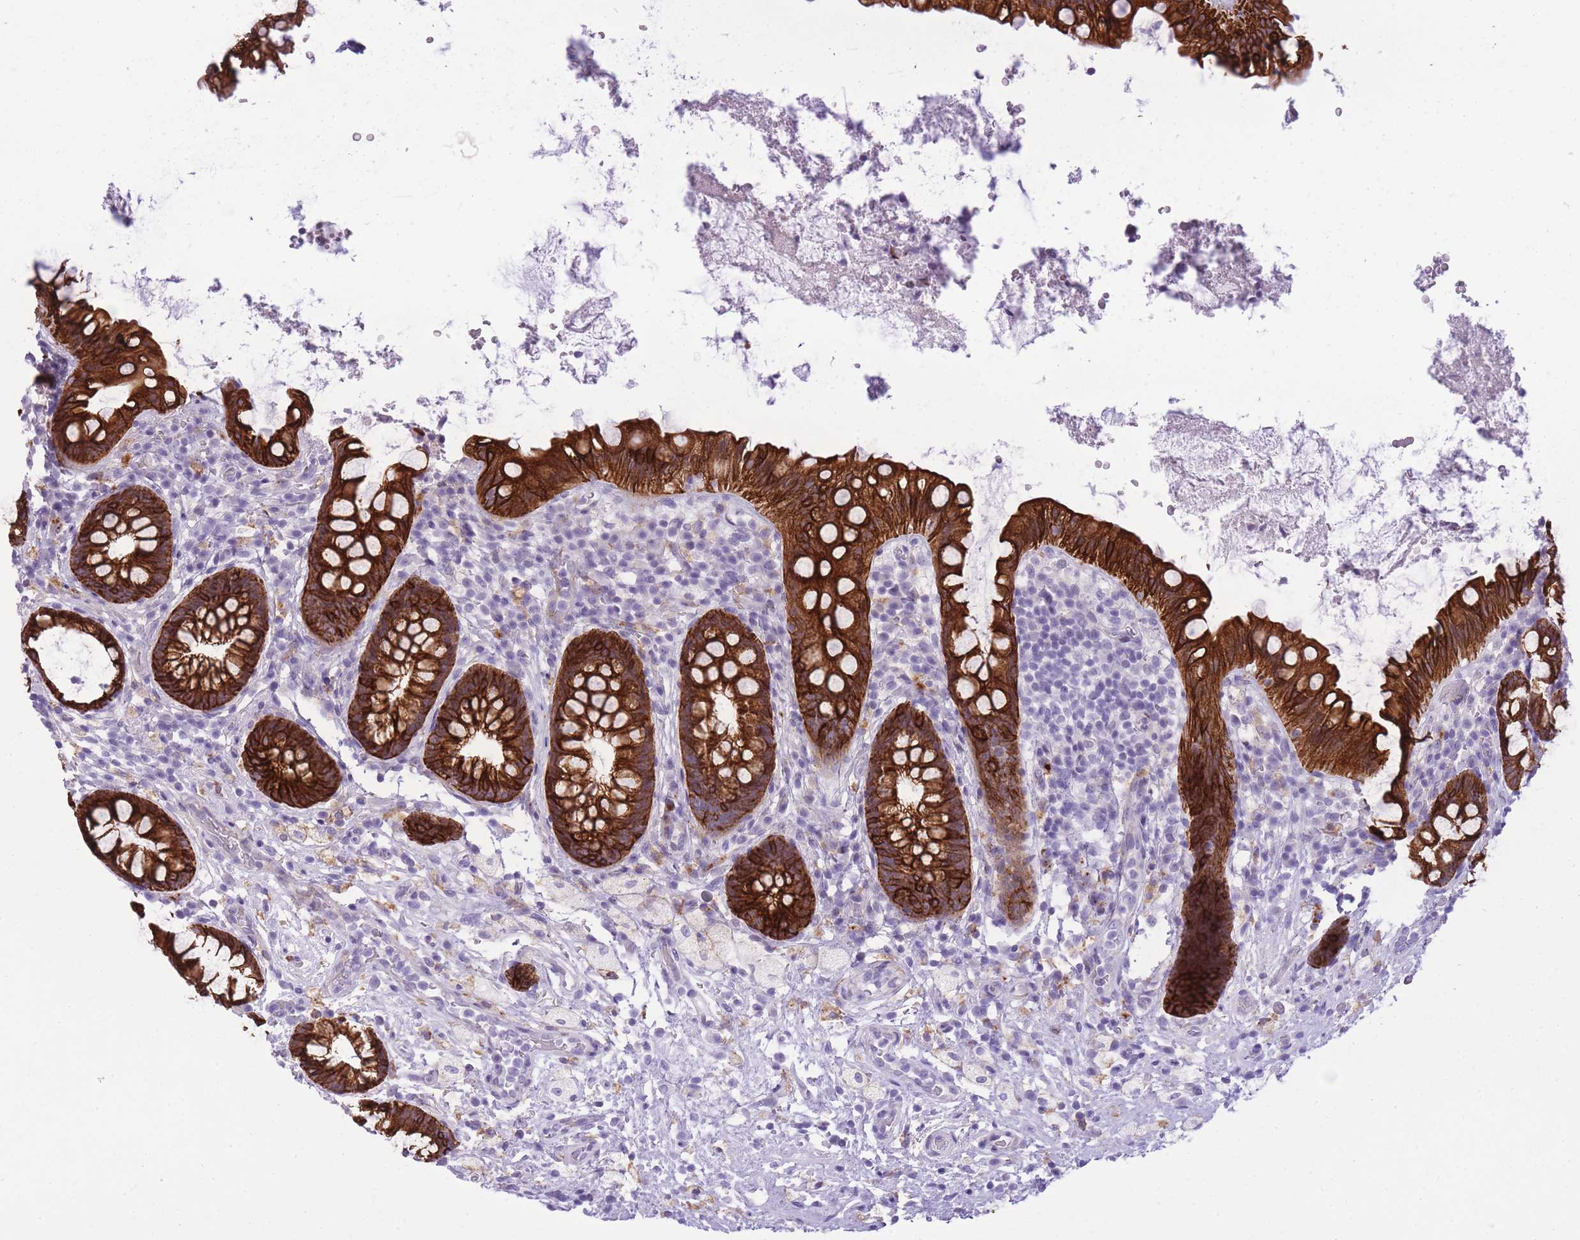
{"staining": {"intensity": "strong", "quantity": ">75%", "location": "cytoplasmic/membranous"}, "tissue": "rectum", "cell_type": "Glandular cells", "image_type": "normal", "snomed": [{"axis": "morphology", "description": "Normal tissue, NOS"}, {"axis": "topography", "description": "Rectum"}, {"axis": "topography", "description": "Peripheral nerve tissue"}], "caption": "The micrograph reveals staining of benign rectum, revealing strong cytoplasmic/membranous protein expression (brown color) within glandular cells.", "gene": "RADX", "patient": {"sex": "female", "age": 69}}